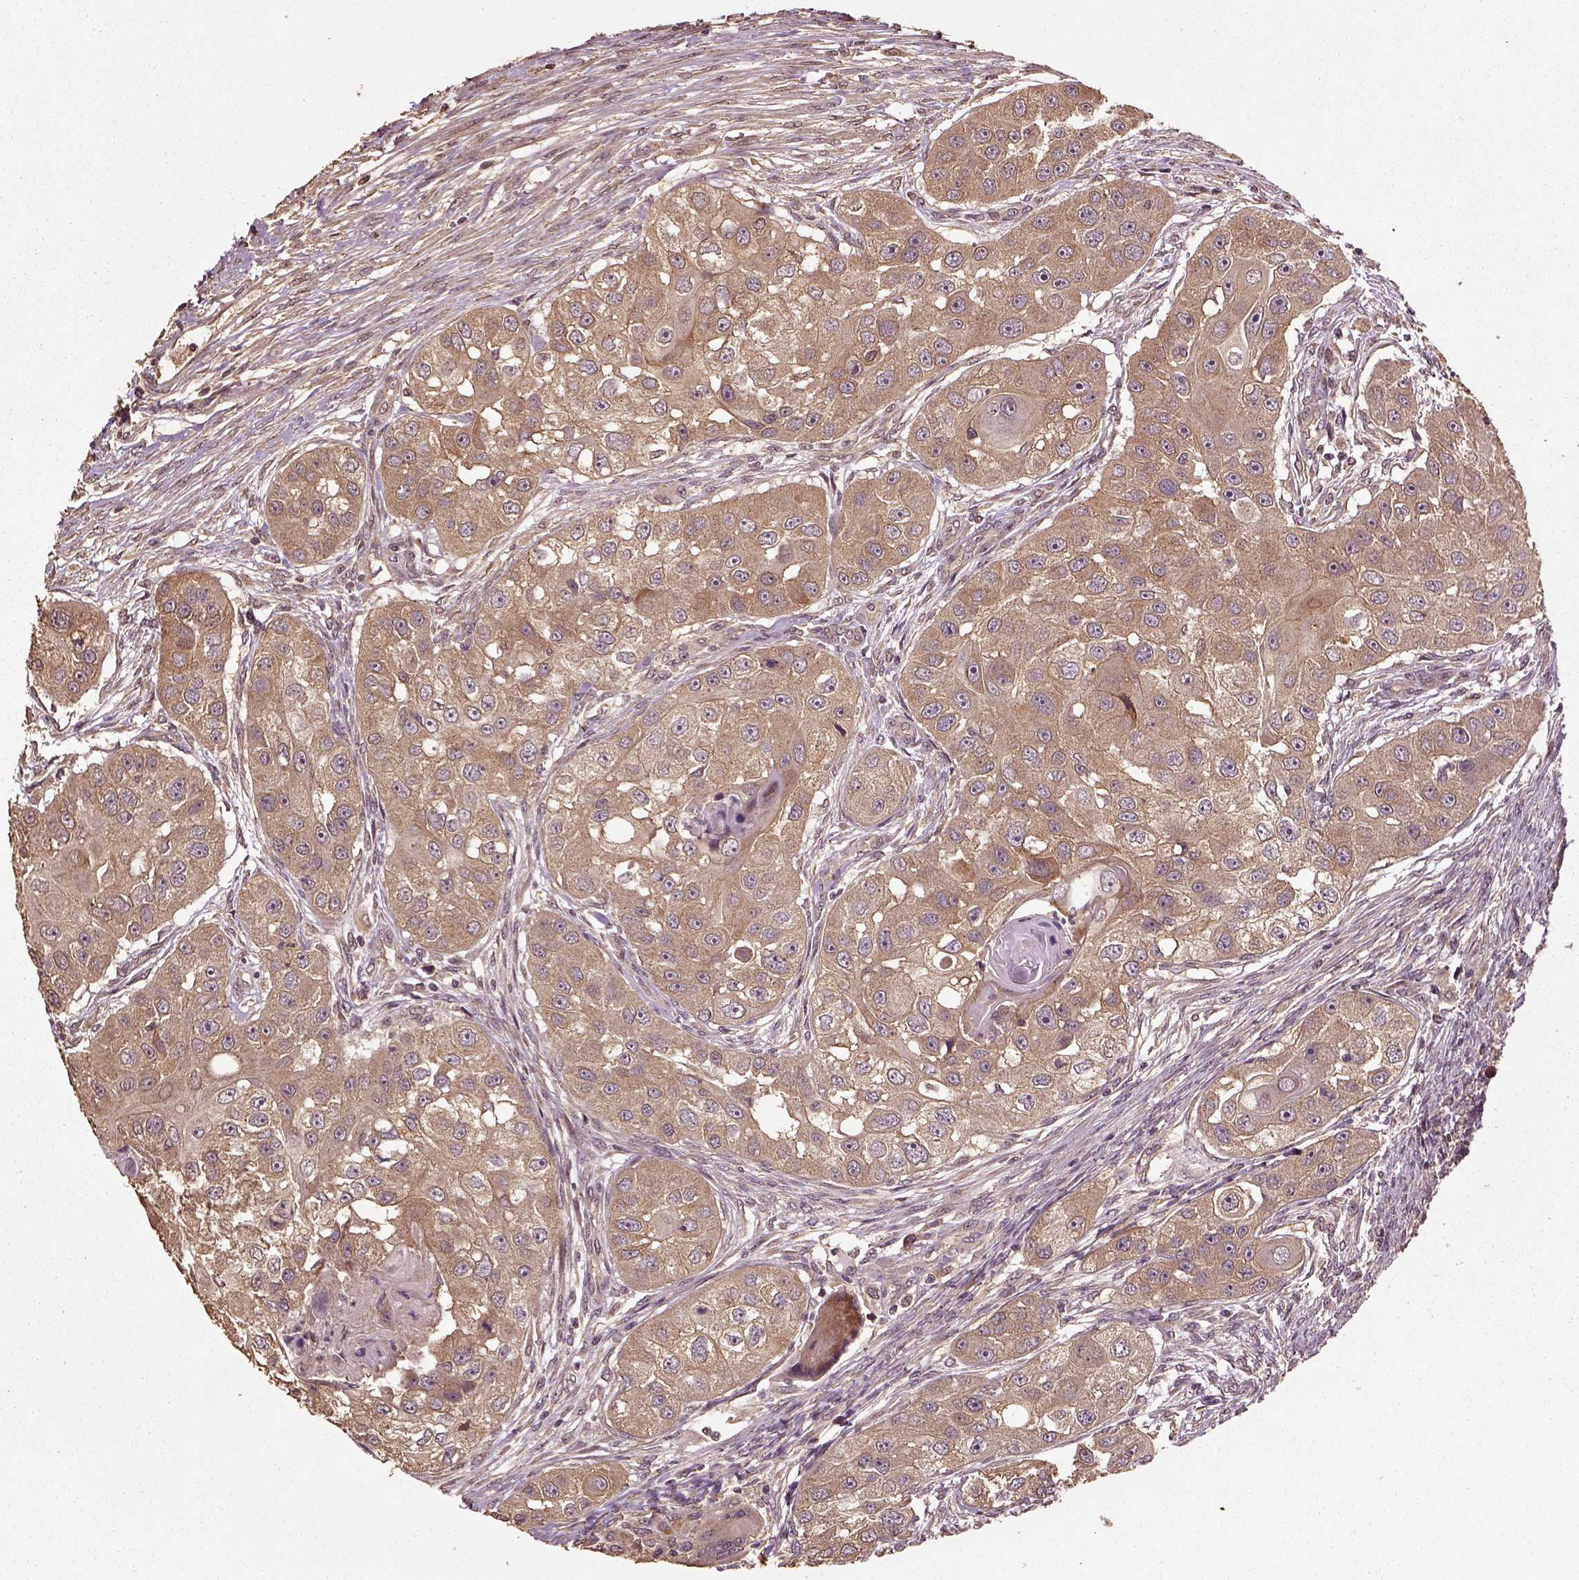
{"staining": {"intensity": "moderate", "quantity": ">75%", "location": "cytoplasmic/membranous"}, "tissue": "head and neck cancer", "cell_type": "Tumor cells", "image_type": "cancer", "snomed": [{"axis": "morphology", "description": "Squamous cell carcinoma, NOS"}, {"axis": "topography", "description": "Head-Neck"}], "caption": "Human squamous cell carcinoma (head and neck) stained for a protein (brown) exhibits moderate cytoplasmic/membranous positive positivity in approximately >75% of tumor cells.", "gene": "ERV3-1", "patient": {"sex": "male", "age": 51}}